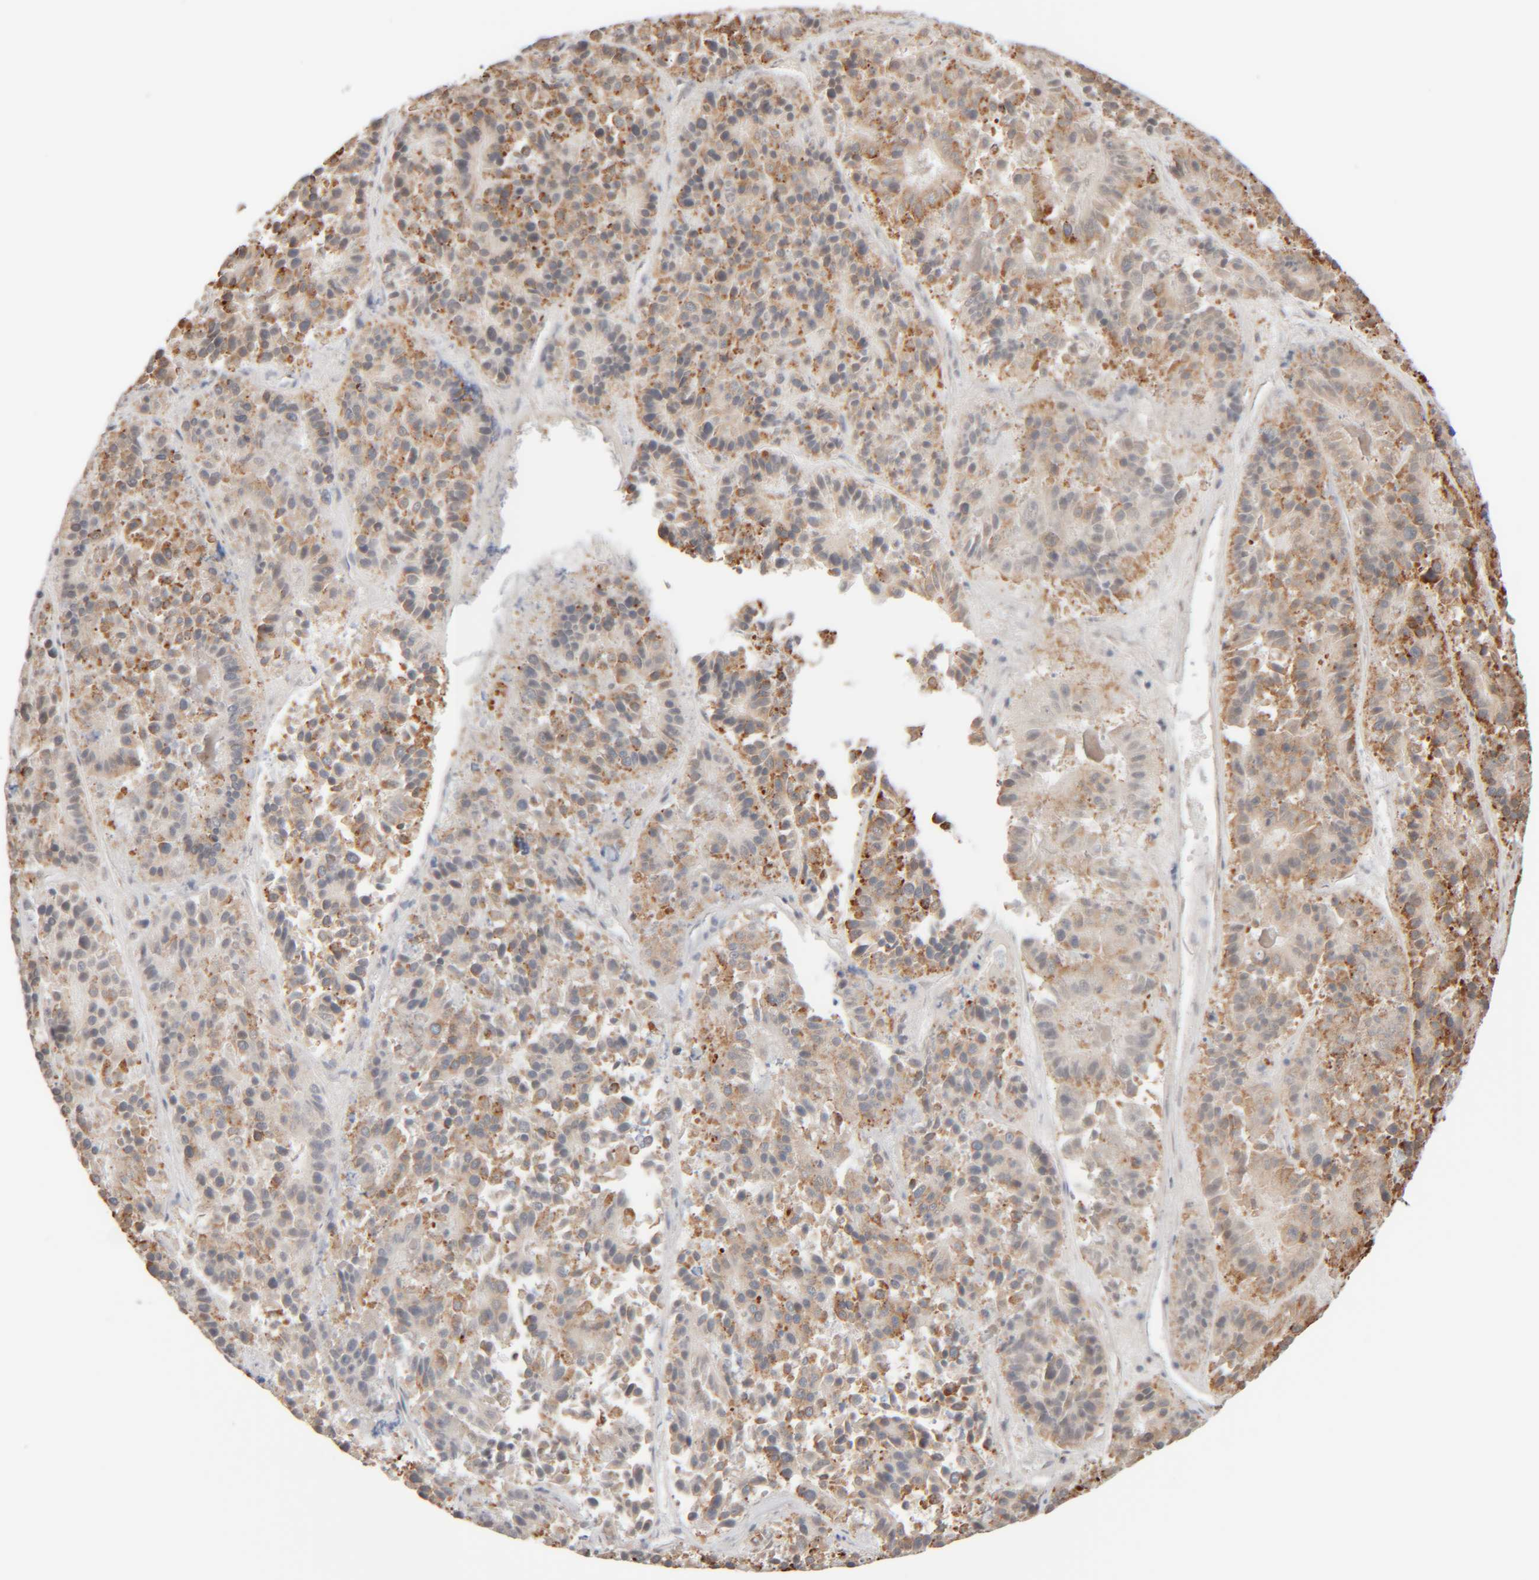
{"staining": {"intensity": "moderate", "quantity": "<25%", "location": "cytoplasmic/membranous"}, "tissue": "pancreatic cancer", "cell_type": "Tumor cells", "image_type": "cancer", "snomed": [{"axis": "morphology", "description": "Adenocarcinoma, NOS"}, {"axis": "topography", "description": "Pancreas"}], "caption": "Pancreatic adenocarcinoma stained for a protein reveals moderate cytoplasmic/membranous positivity in tumor cells.", "gene": "INTS1", "patient": {"sex": "male", "age": 50}}